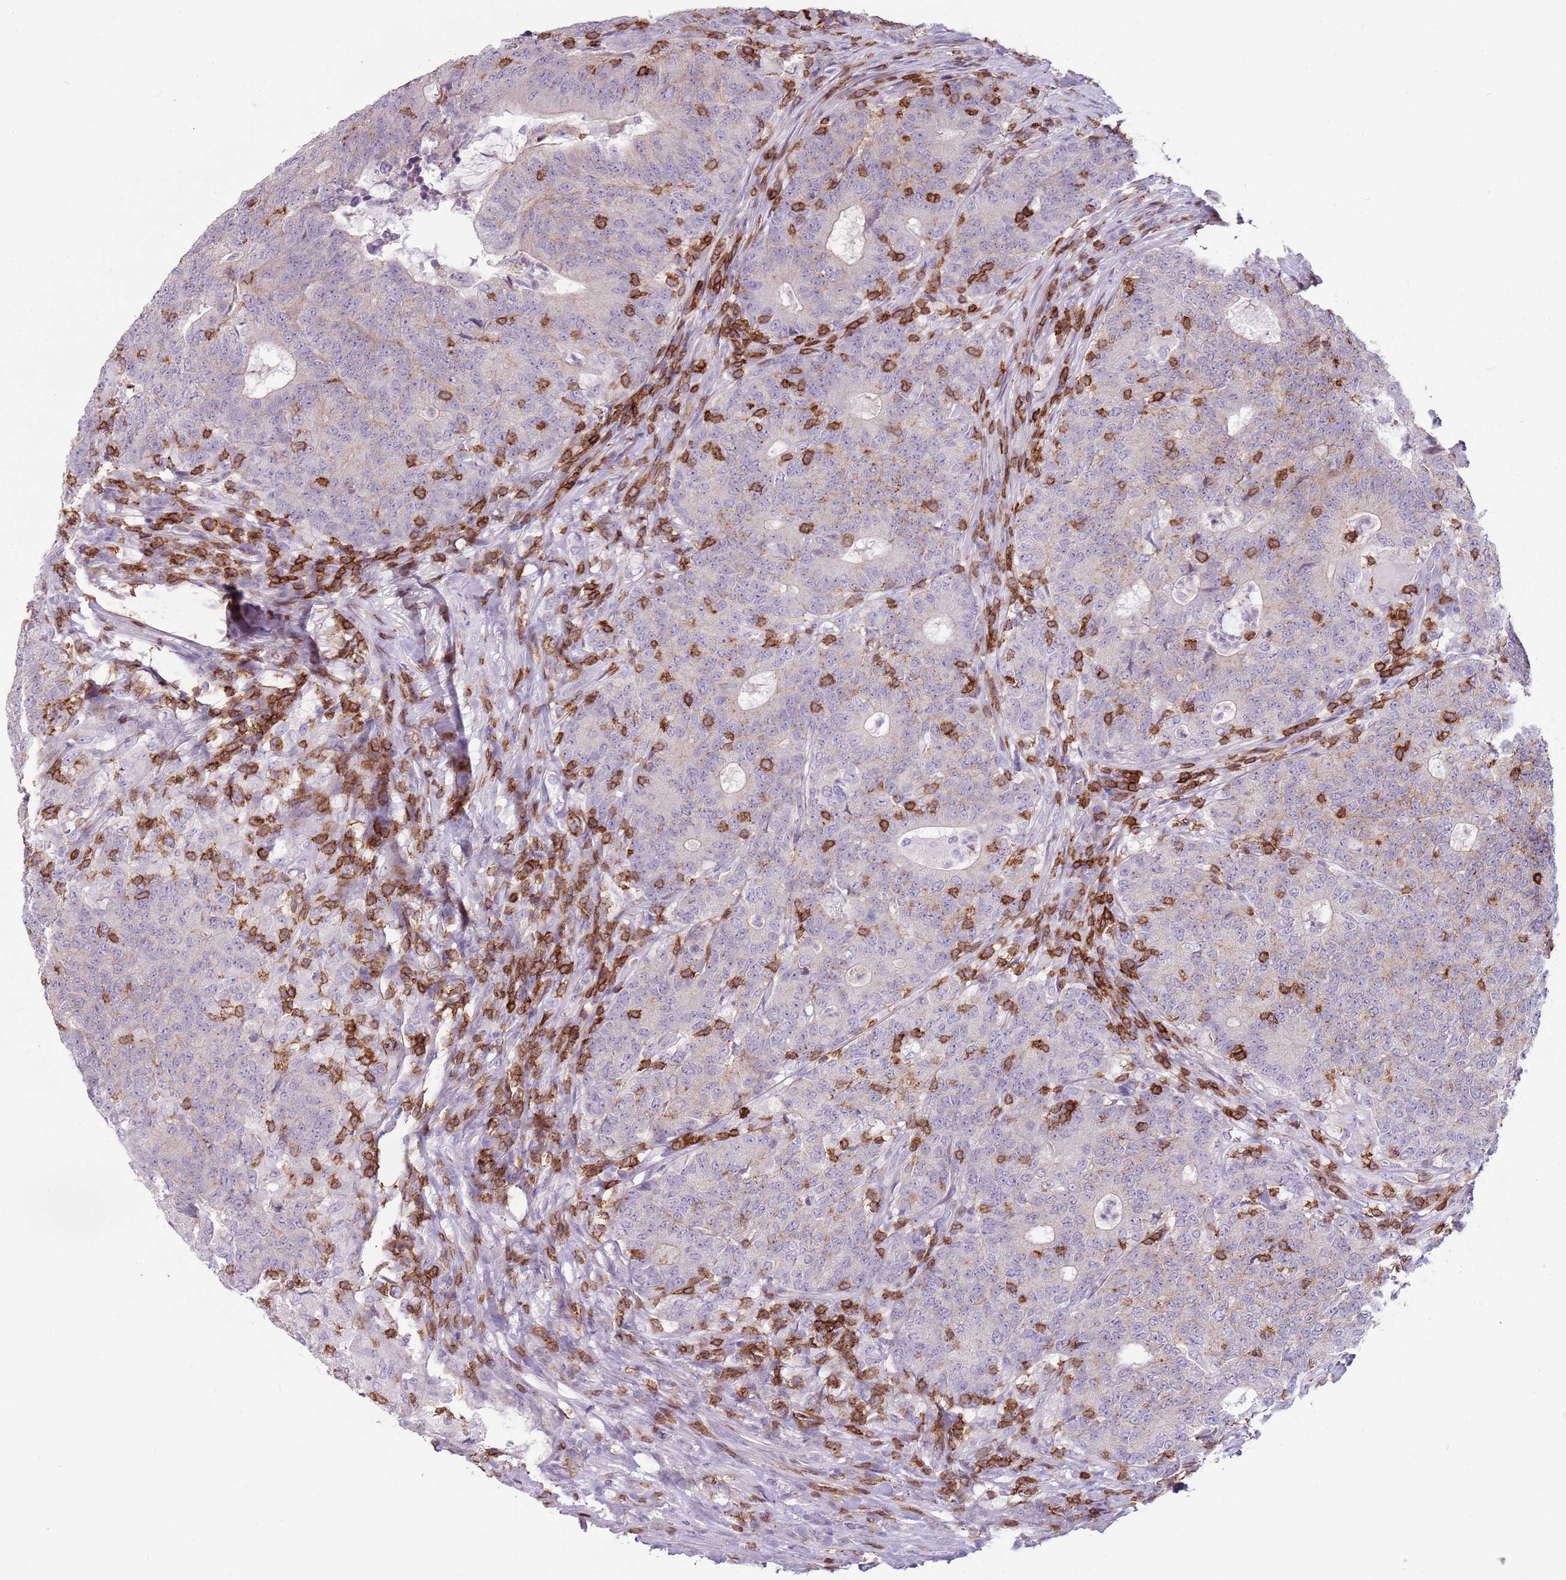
{"staining": {"intensity": "weak", "quantity": "25%-75%", "location": "cytoplasmic/membranous"}, "tissue": "colorectal cancer", "cell_type": "Tumor cells", "image_type": "cancer", "snomed": [{"axis": "morphology", "description": "Adenocarcinoma, NOS"}, {"axis": "topography", "description": "Colon"}], "caption": "Immunohistochemical staining of human colorectal cancer (adenocarcinoma) displays low levels of weak cytoplasmic/membranous protein staining in about 25%-75% of tumor cells. (DAB (3,3'-diaminobenzidine) = brown stain, brightfield microscopy at high magnification).", "gene": "ZNF583", "patient": {"sex": "female", "age": 75}}